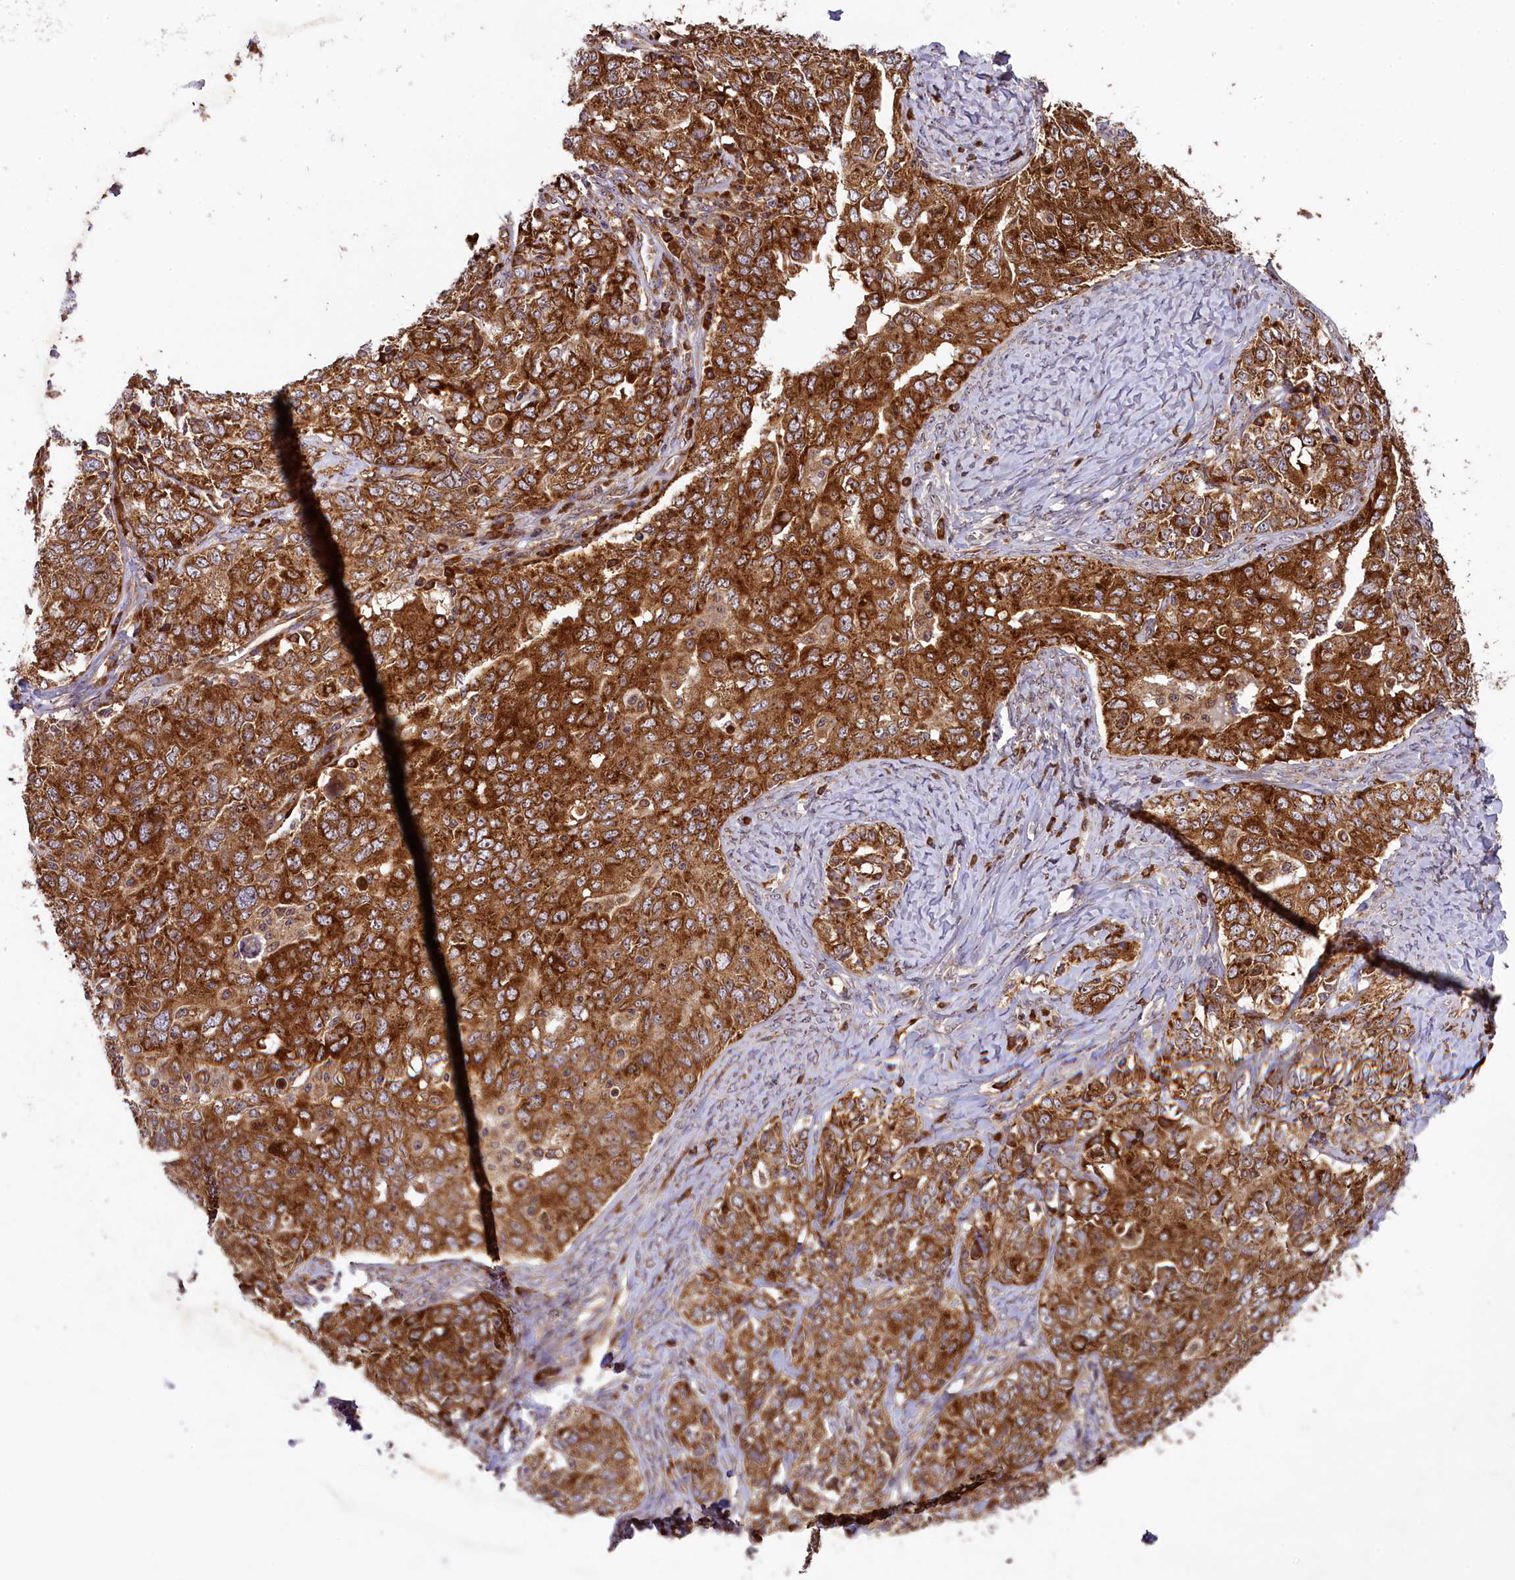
{"staining": {"intensity": "strong", "quantity": ">75%", "location": "cytoplasmic/membranous"}, "tissue": "ovarian cancer", "cell_type": "Tumor cells", "image_type": "cancer", "snomed": [{"axis": "morphology", "description": "Carcinoma, endometroid"}, {"axis": "topography", "description": "Ovary"}], "caption": "High-power microscopy captured an immunohistochemistry (IHC) micrograph of ovarian cancer, revealing strong cytoplasmic/membranous staining in about >75% of tumor cells.", "gene": "LARP4", "patient": {"sex": "female", "age": 62}}